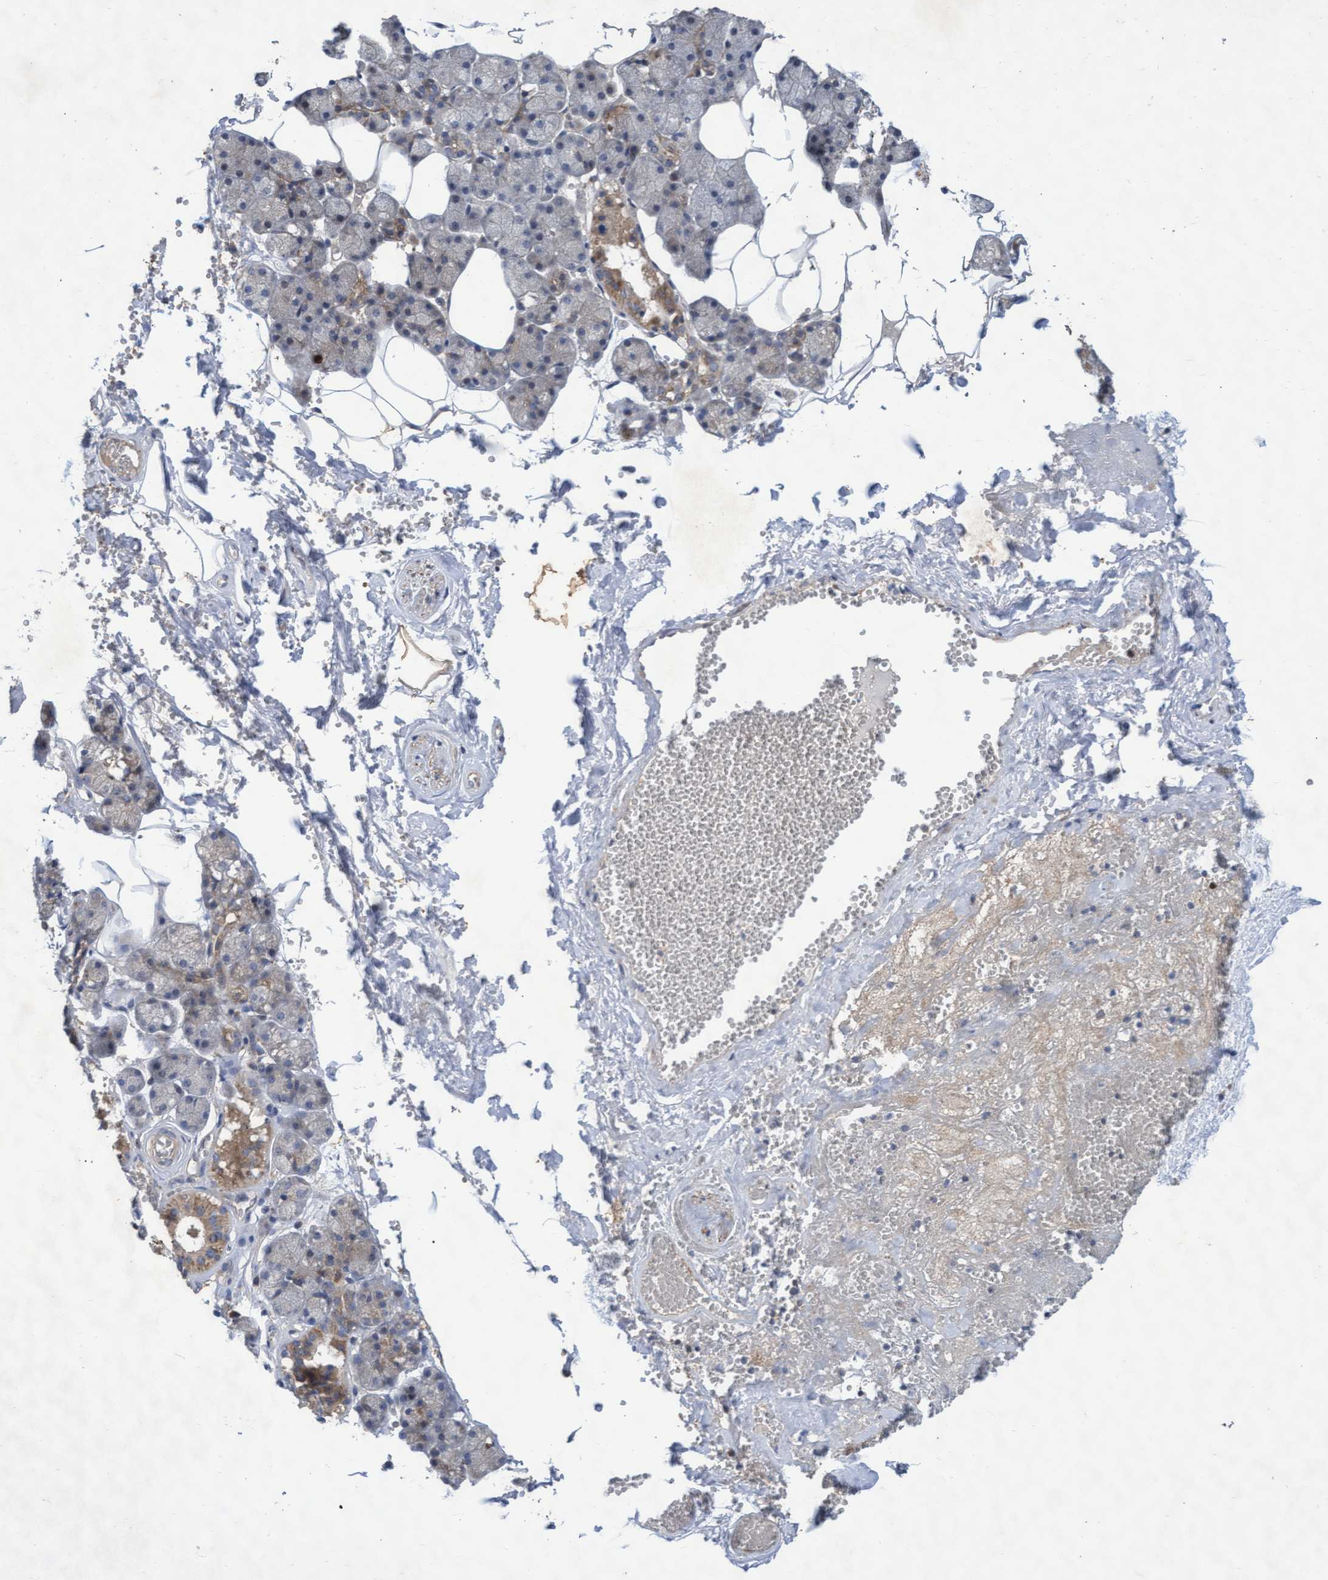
{"staining": {"intensity": "moderate", "quantity": "25%-75%", "location": "cytoplasmic/membranous"}, "tissue": "salivary gland", "cell_type": "Glandular cells", "image_type": "normal", "snomed": [{"axis": "morphology", "description": "Normal tissue, NOS"}, {"axis": "topography", "description": "Salivary gland"}], "caption": "Salivary gland stained with a brown dye reveals moderate cytoplasmic/membranous positive positivity in about 25%-75% of glandular cells.", "gene": "ABCF2", "patient": {"sex": "male", "age": 62}}